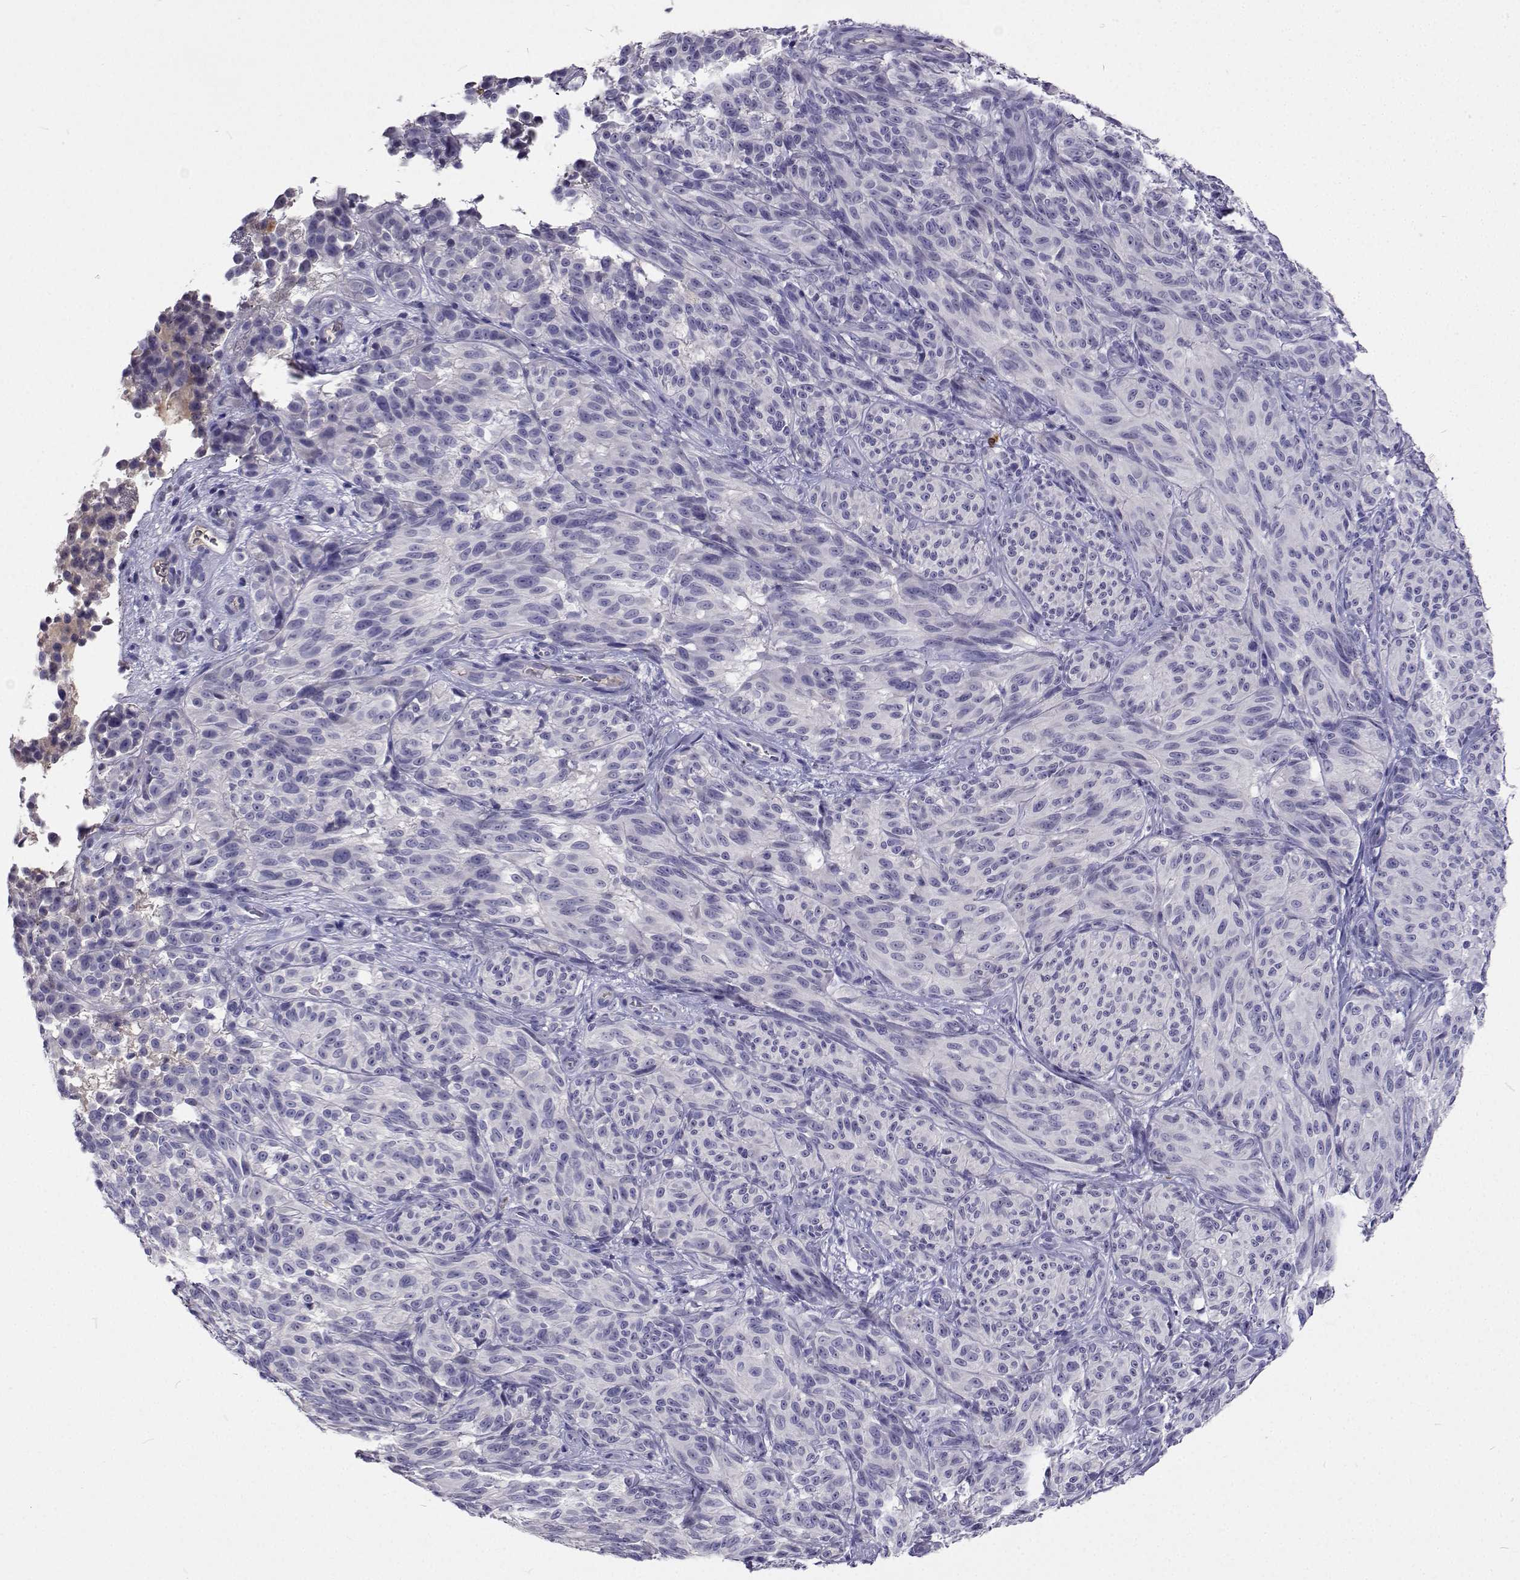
{"staining": {"intensity": "negative", "quantity": "none", "location": "none"}, "tissue": "melanoma", "cell_type": "Tumor cells", "image_type": "cancer", "snomed": [{"axis": "morphology", "description": "Malignant melanoma, NOS"}, {"axis": "topography", "description": "Skin"}], "caption": "Malignant melanoma was stained to show a protein in brown. There is no significant staining in tumor cells.", "gene": "CFAP44", "patient": {"sex": "female", "age": 85}}